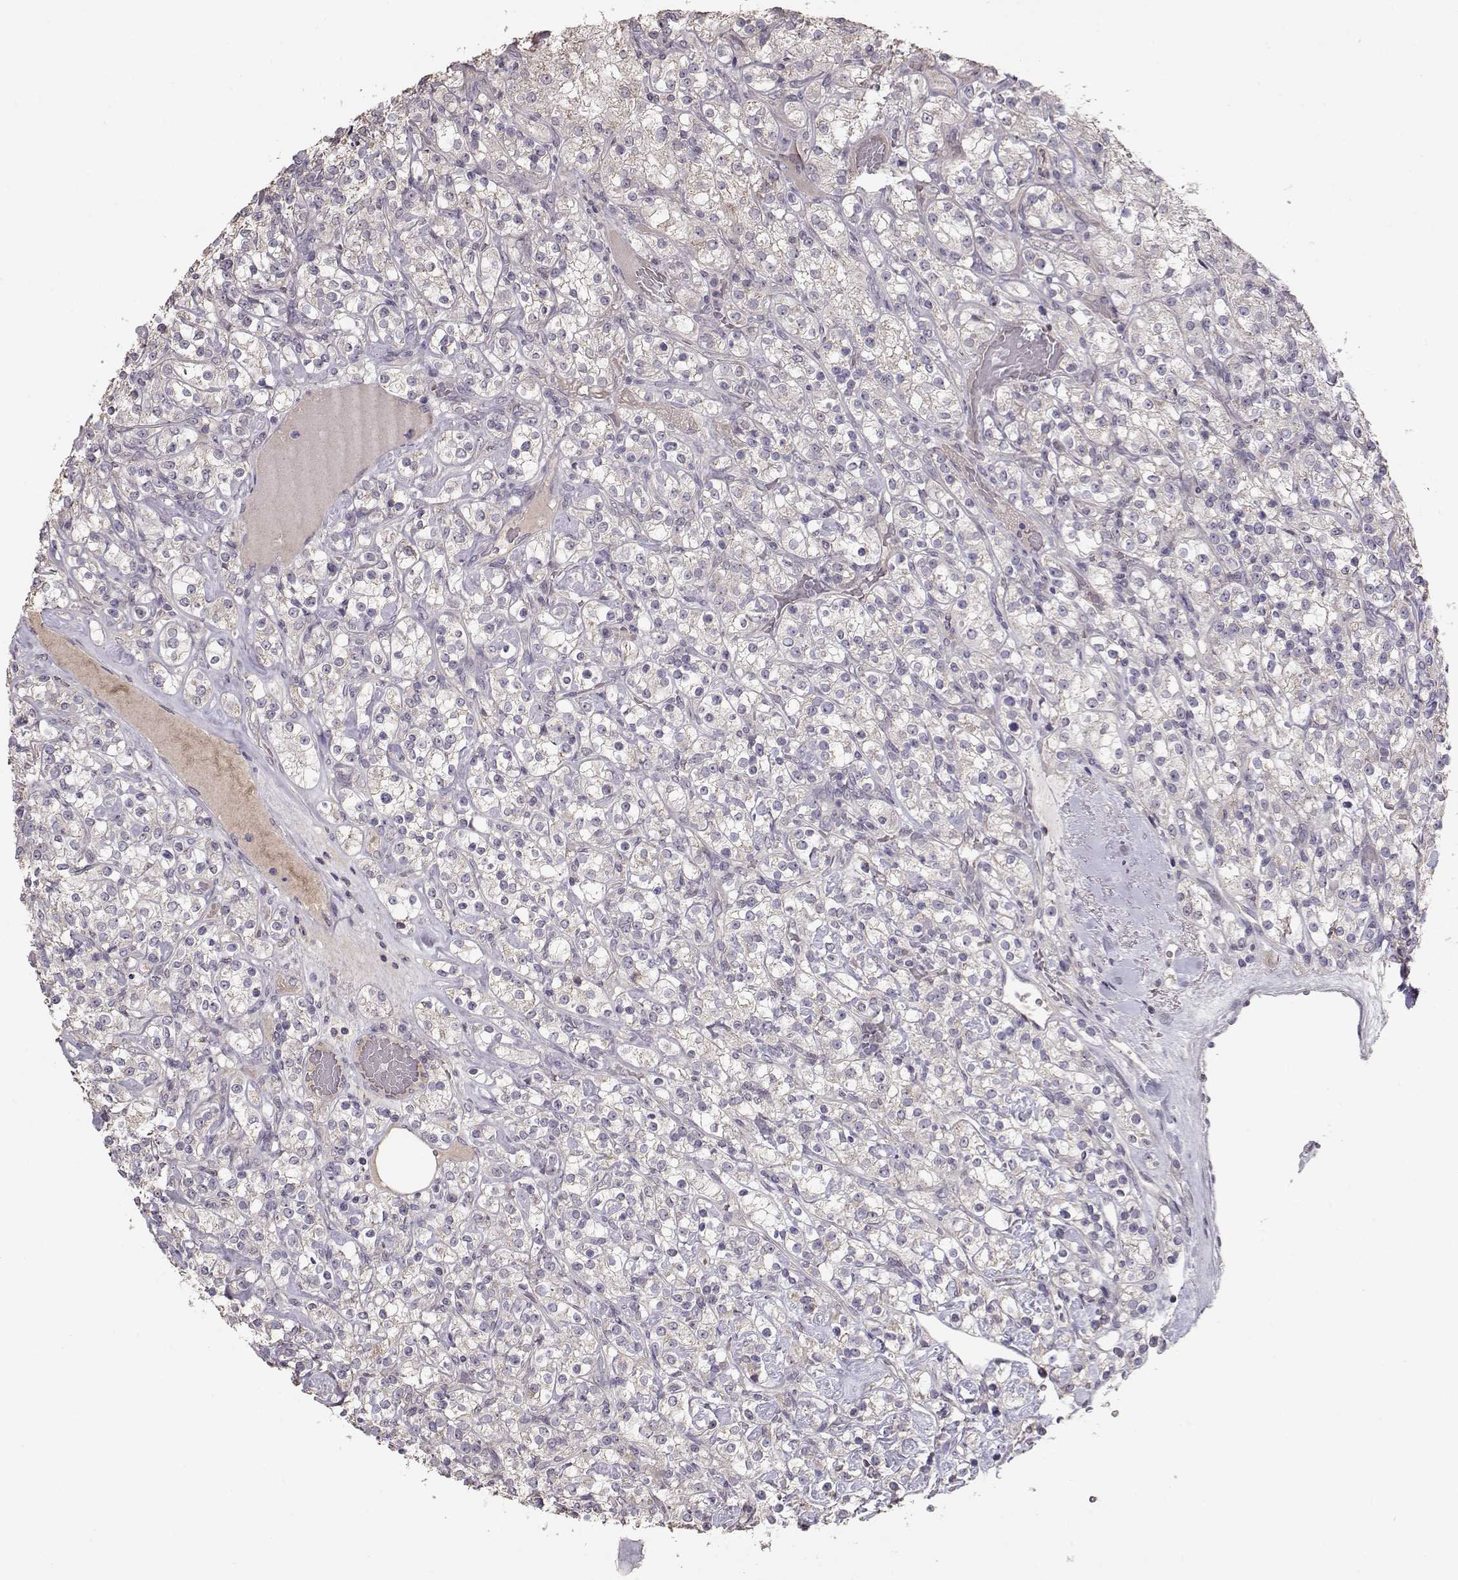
{"staining": {"intensity": "negative", "quantity": "none", "location": "none"}, "tissue": "renal cancer", "cell_type": "Tumor cells", "image_type": "cancer", "snomed": [{"axis": "morphology", "description": "Adenocarcinoma, NOS"}, {"axis": "topography", "description": "Kidney"}], "caption": "Histopathology image shows no protein staining in tumor cells of renal adenocarcinoma tissue.", "gene": "PMCH", "patient": {"sex": "male", "age": 77}}